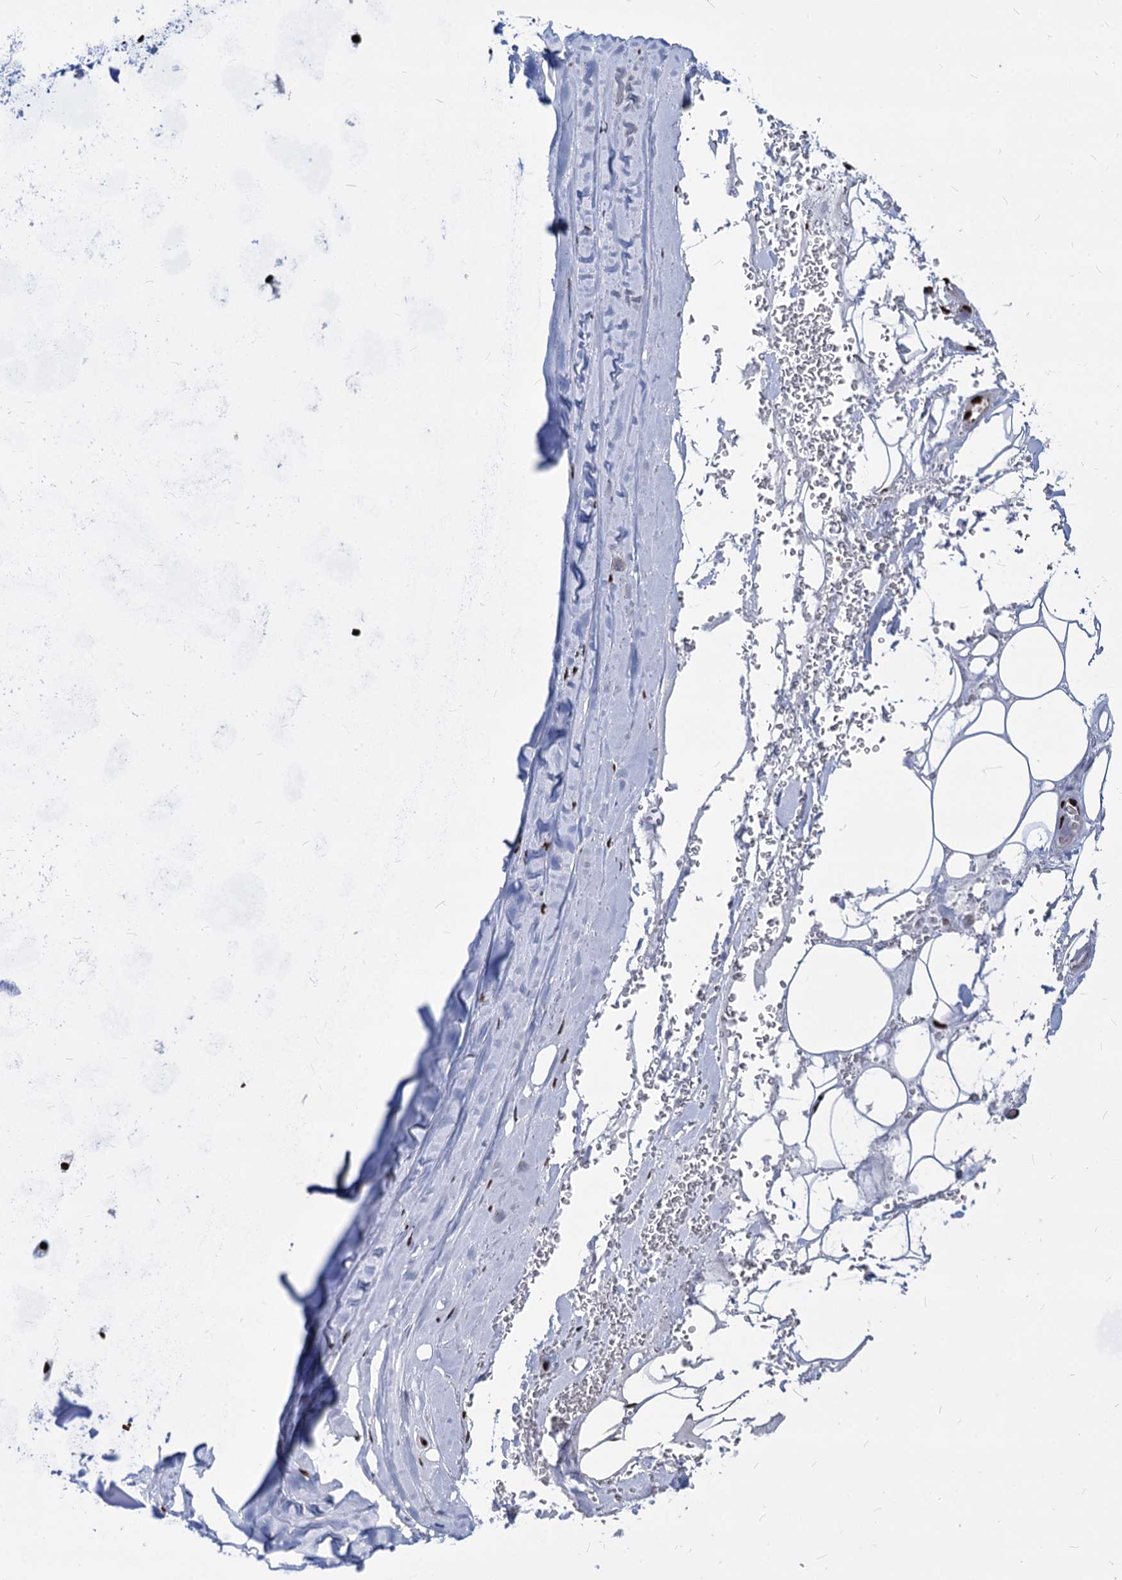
{"staining": {"intensity": "strong", "quantity": ">75%", "location": "nuclear"}, "tissue": "adipose tissue", "cell_type": "Adipocytes", "image_type": "normal", "snomed": [{"axis": "morphology", "description": "Normal tissue, NOS"}, {"axis": "topography", "description": "Cartilage tissue"}], "caption": "DAB (3,3'-diaminobenzidine) immunohistochemical staining of benign human adipose tissue exhibits strong nuclear protein expression in approximately >75% of adipocytes. (IHC, brightfield microscopy, high magnification).", "gene": "MECP2", "patient": {"sex": "female", "age": 63}}